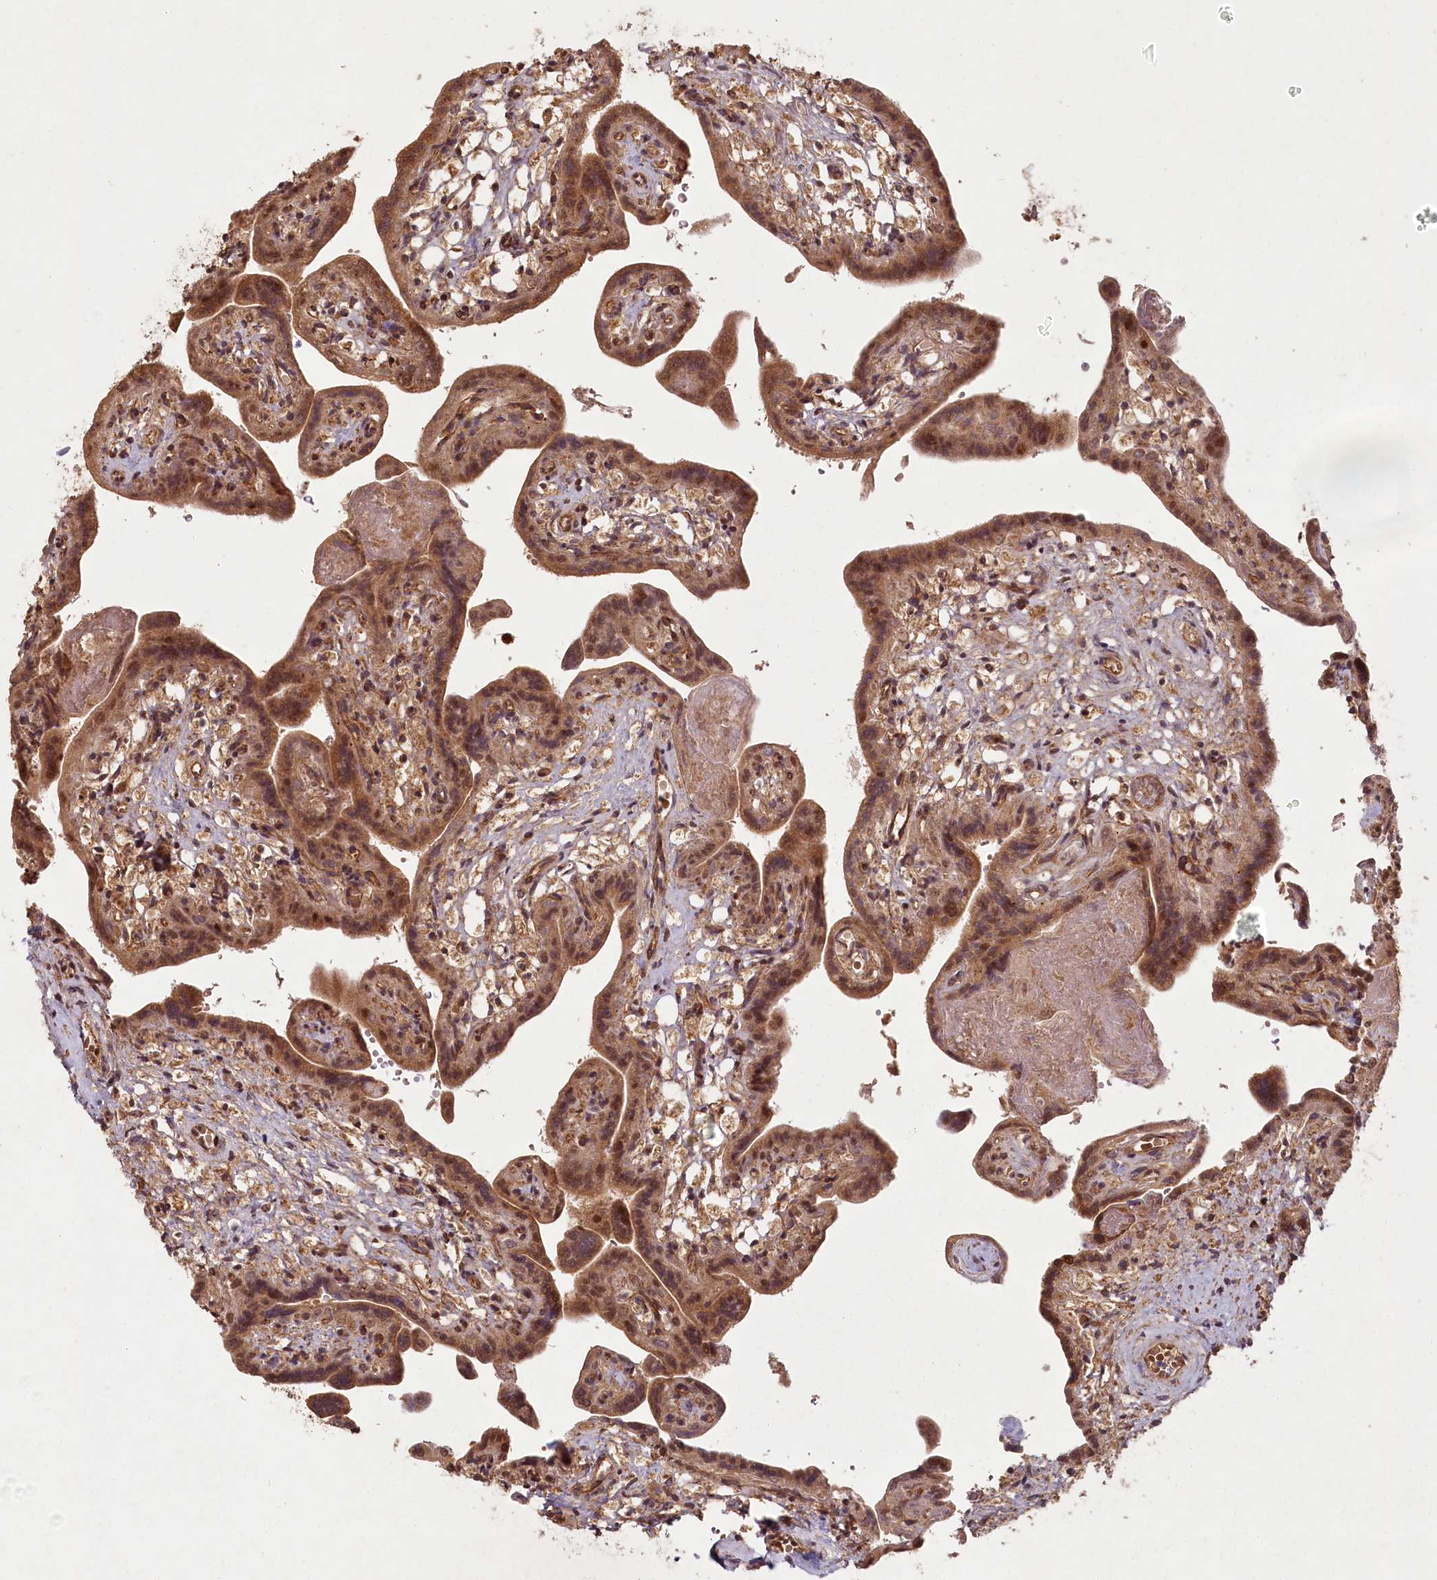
{"staining": {"intensity": "strong", "quantity": ">75%", "location": "cytoplasmic/membranous,nuclear"}, "tissue": "placenta", "cell_type": "Trophoblastic cells", "image_type": "normal", "snomed": [{"axis": "morphology", "description": "Normal tissue, NOS"}, {"axis": "topography", "description": "Placenta"}], "caption": "Protein expression analysis of unremarkable placenta reveals strong cytoplasmic/membranous,nuclear positivity in approximately >75% of trophoblastic cells.", "gene": "MICU1", "patient": {"sex": "female", "age": 37}}